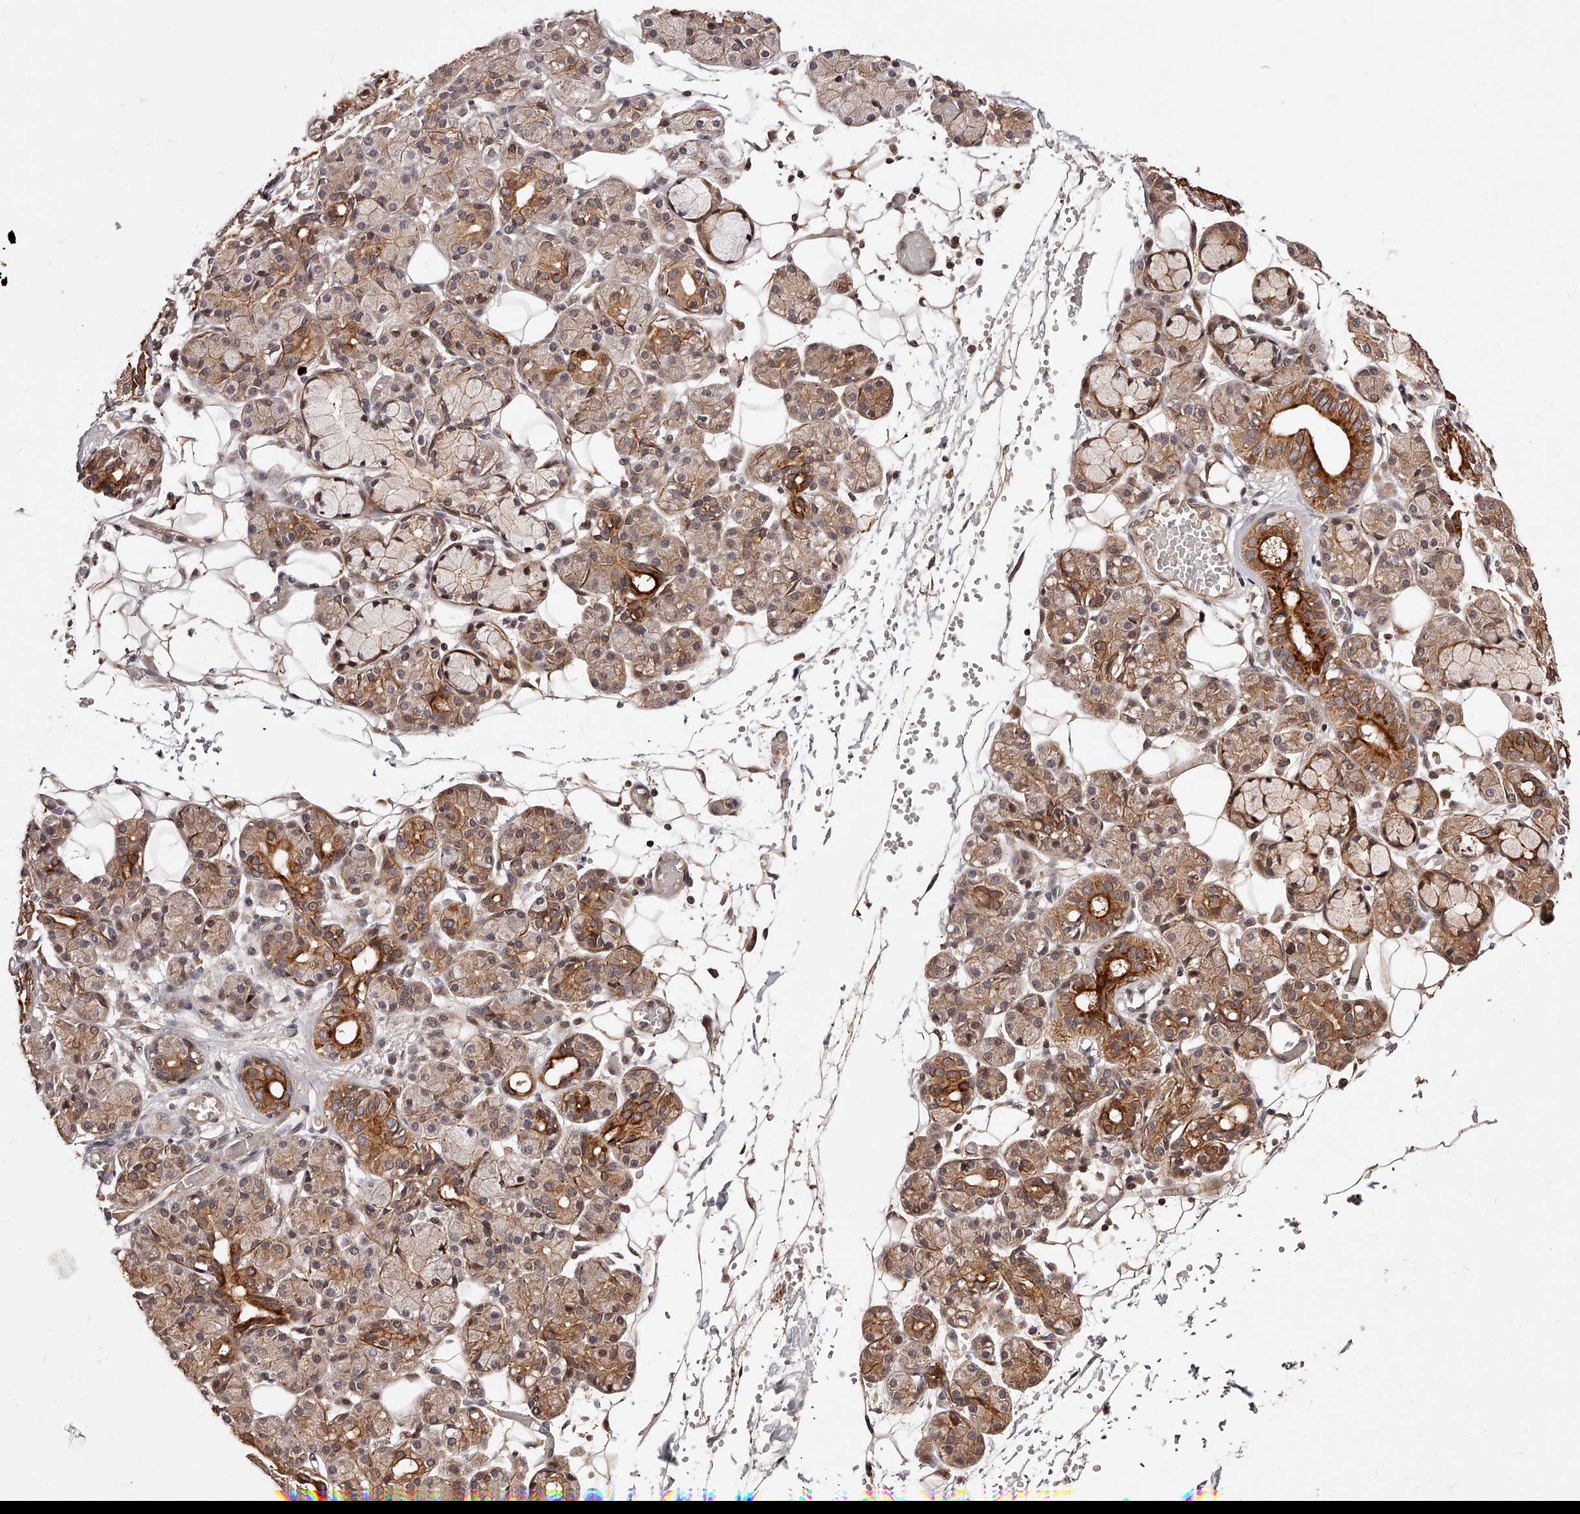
{"staining": {"intensity": "strong", "quantity": "<25%", "location": "cytoplasmic/membranous"}, "tissue": "salivary gland", "cell_type": "Glandular cells", "image_type": "normal", "snomed": [{"axis": "morphology", "description": "Normal tissue, NOS"}, {"axis": "topography", "description": "Salivary gland"}], "caption": "The histopathology image shows staining of normal salivary gland, revealing strong cytoplasmic/membranous protein staining (brown color) within glandular cells.", "gene": "CUL7", "patient": {"sex": "male", "age": 63}}